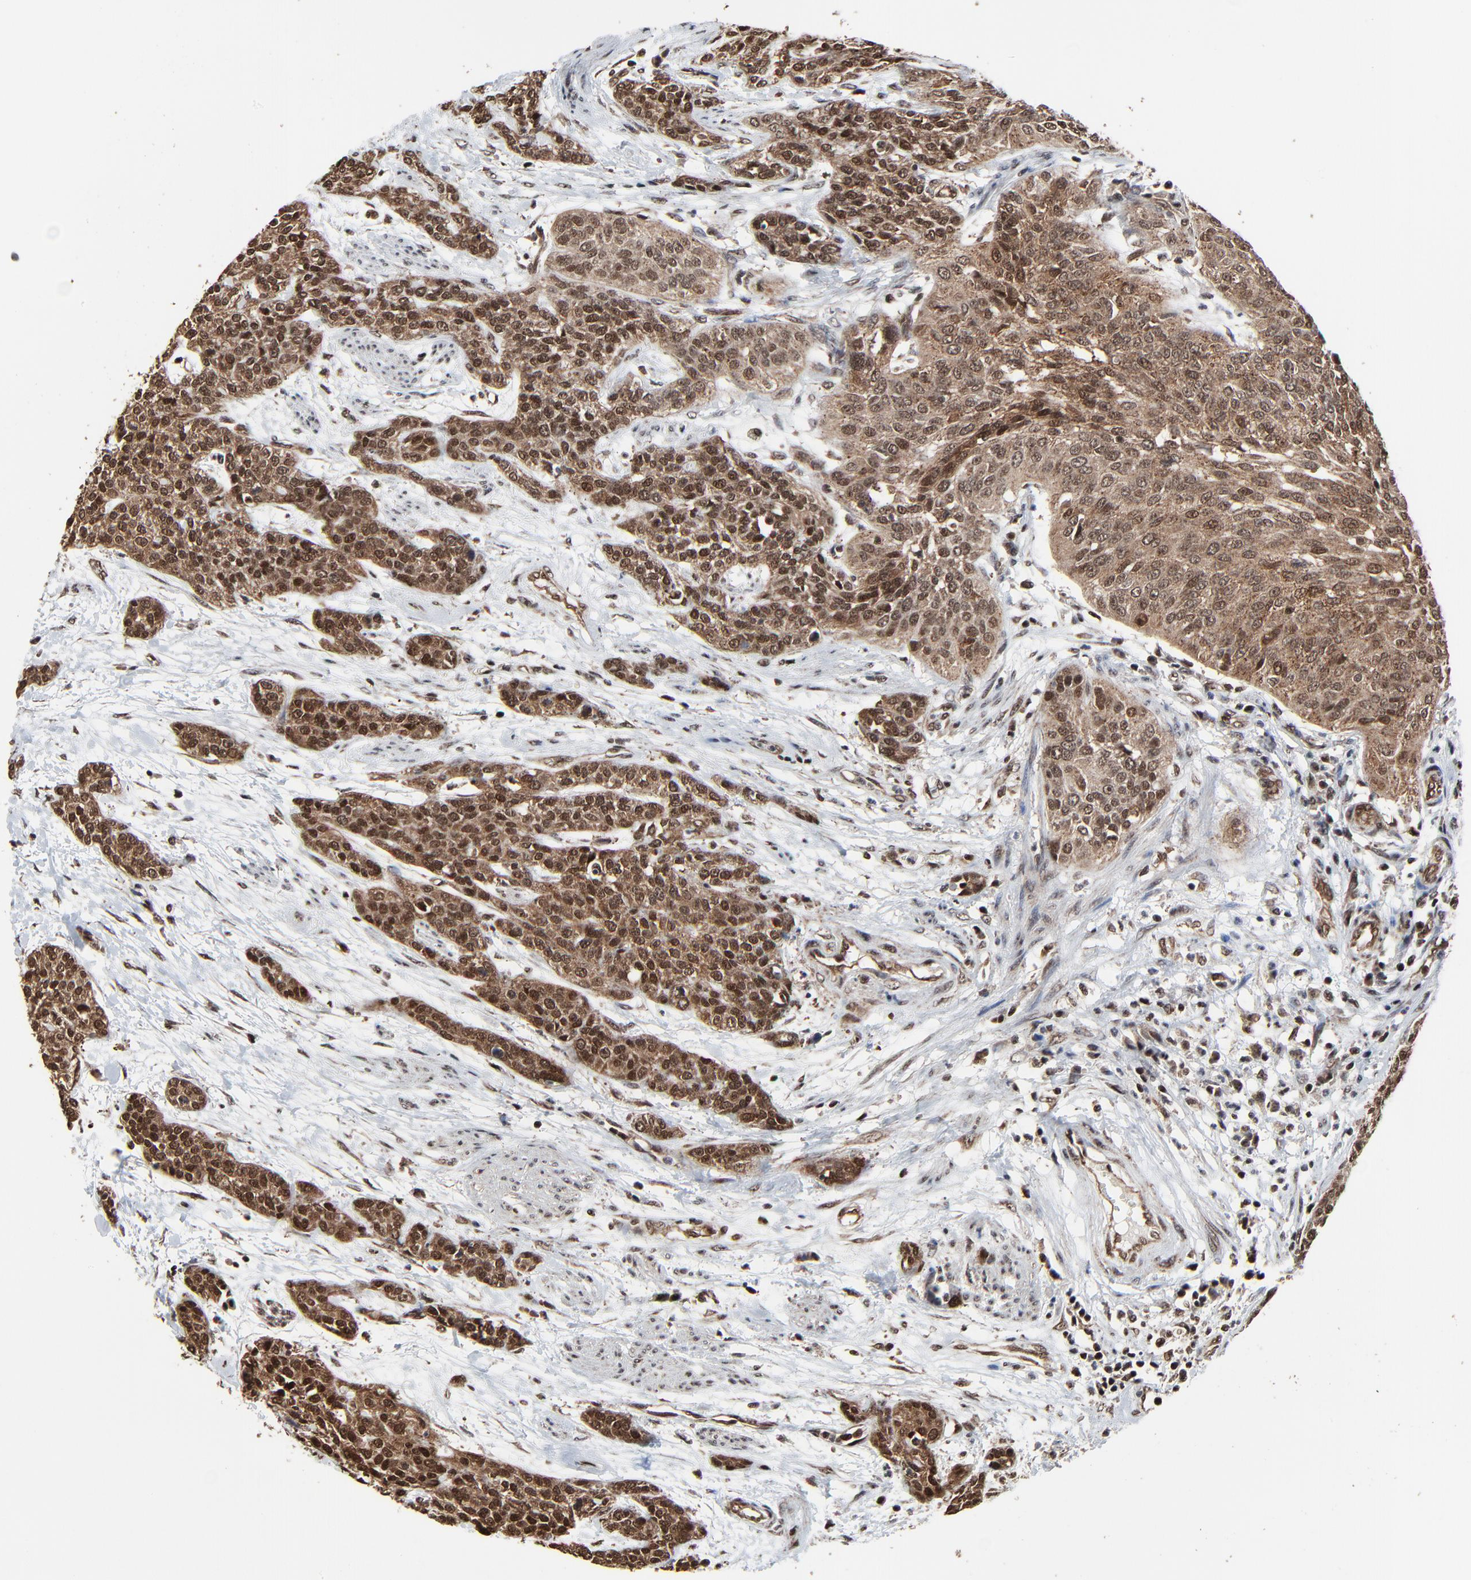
{"staining": {"intensity": "moderate", "quantity": ">75%", "location": "cytoplasmic/membranous,nuclear"}, "tissue": "urothelial cancer", "cell_type": "Tumor cells", "image_type": "cancer", "snomed": [{"axis": "morphology", "description": "Urothelial carcinoma, High grade"}, {"axis": "topography", "description": "Urinary bladder"}], "caption": "The histopathology image reveals a brown stain indicating the presence of a protein in the cytoplasmic/membranous and nuclear of tumor cells in urothelial cancer.", "gene": "RHOJ", "patient": {"sex": "male", "age": 56}}